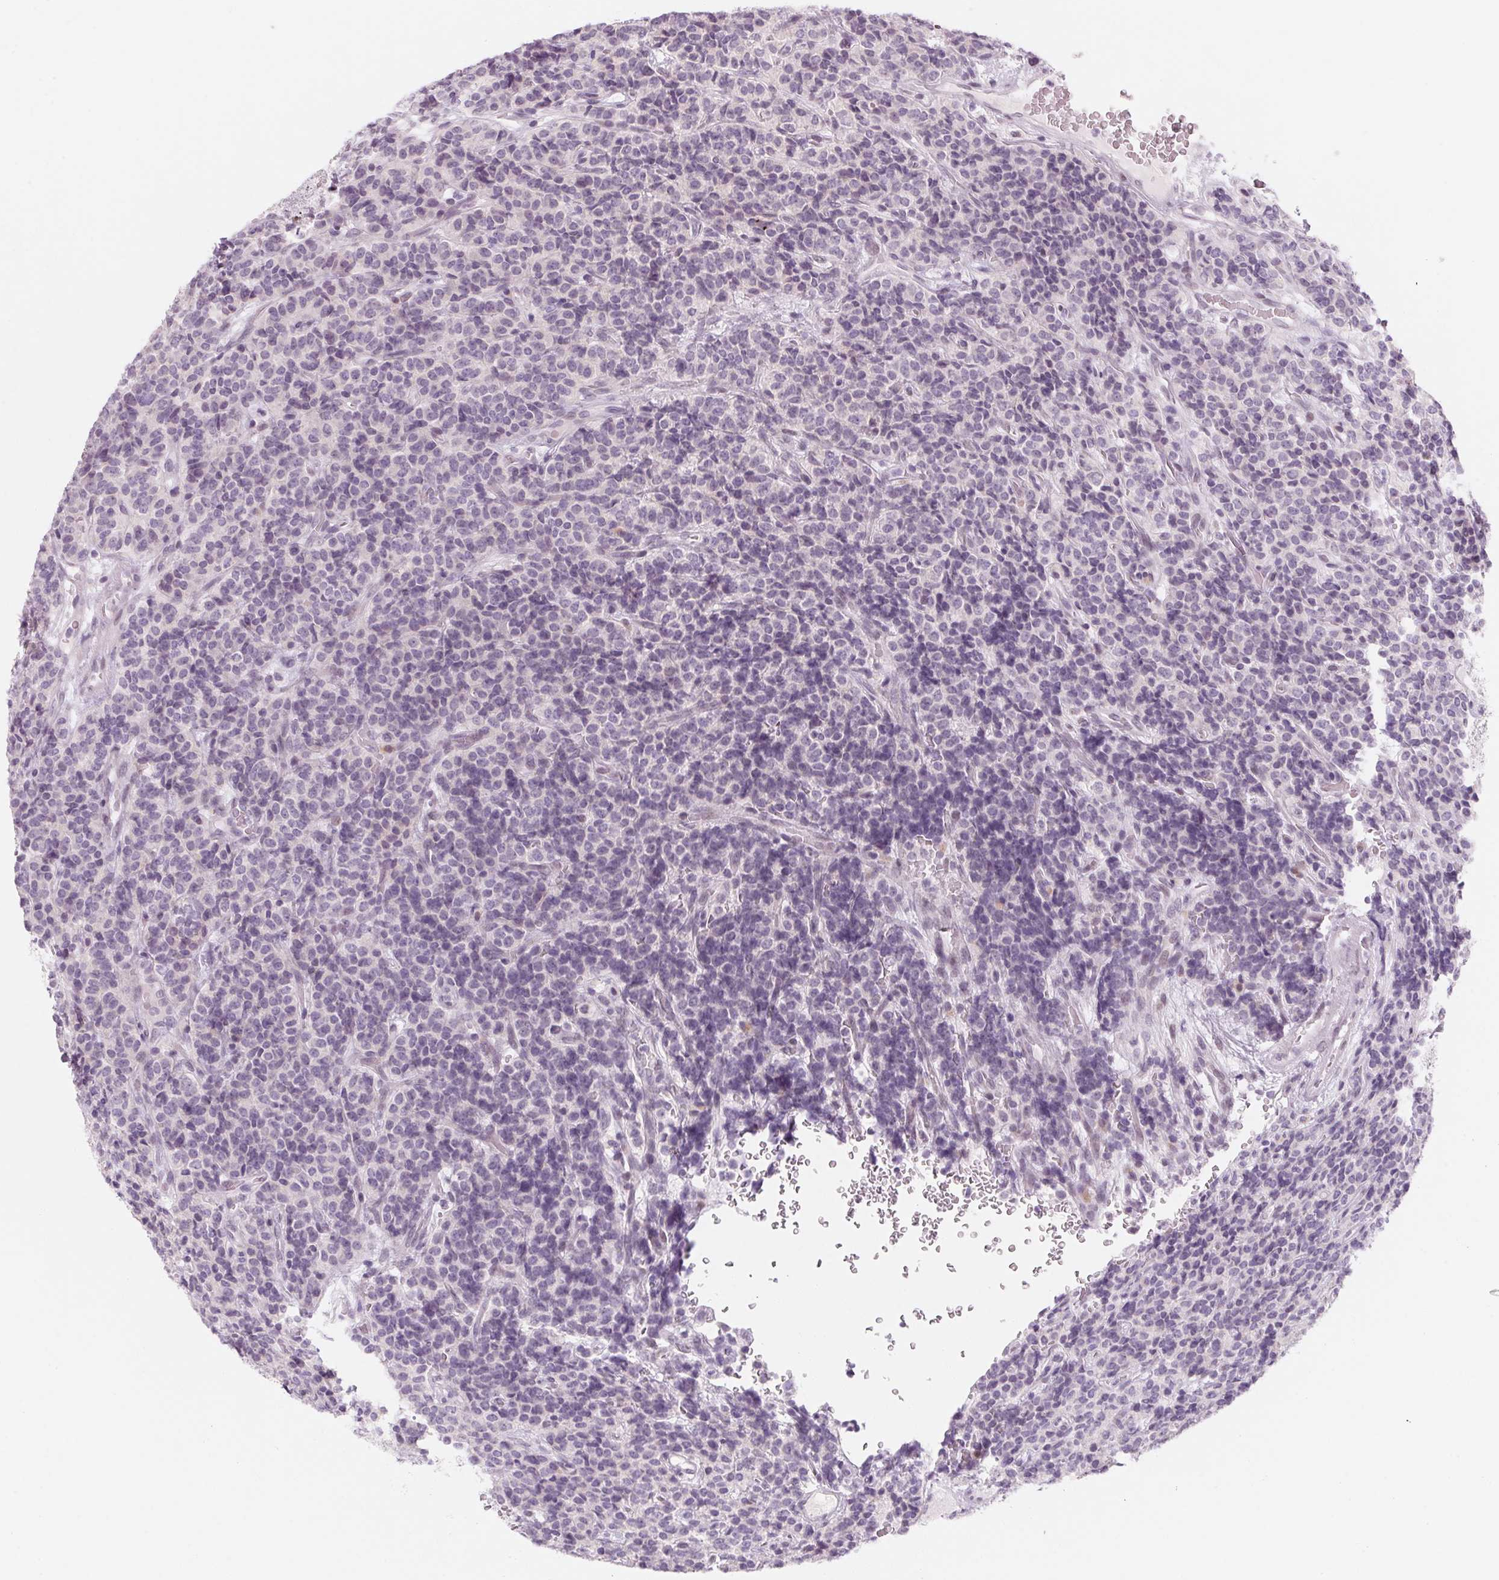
{"staining": {"intensity": "negative", "quantity": "none", "location": "none"}, "tissue": "carcinoid", "cell_type": "Tumor cells", "image_type": "cancer", "snomed": [{"axis": "morphology", "description": "Carcinoid, malignant, NOS"}, {"axis": "topography", "description": "Pancreas"}], "caption": "Immunohistochemical staining of human carcinoid exhibits no significant expression in tumor cells.", "gene": "KCNQ2", "patient": {"sex": "male", "age": 36}}